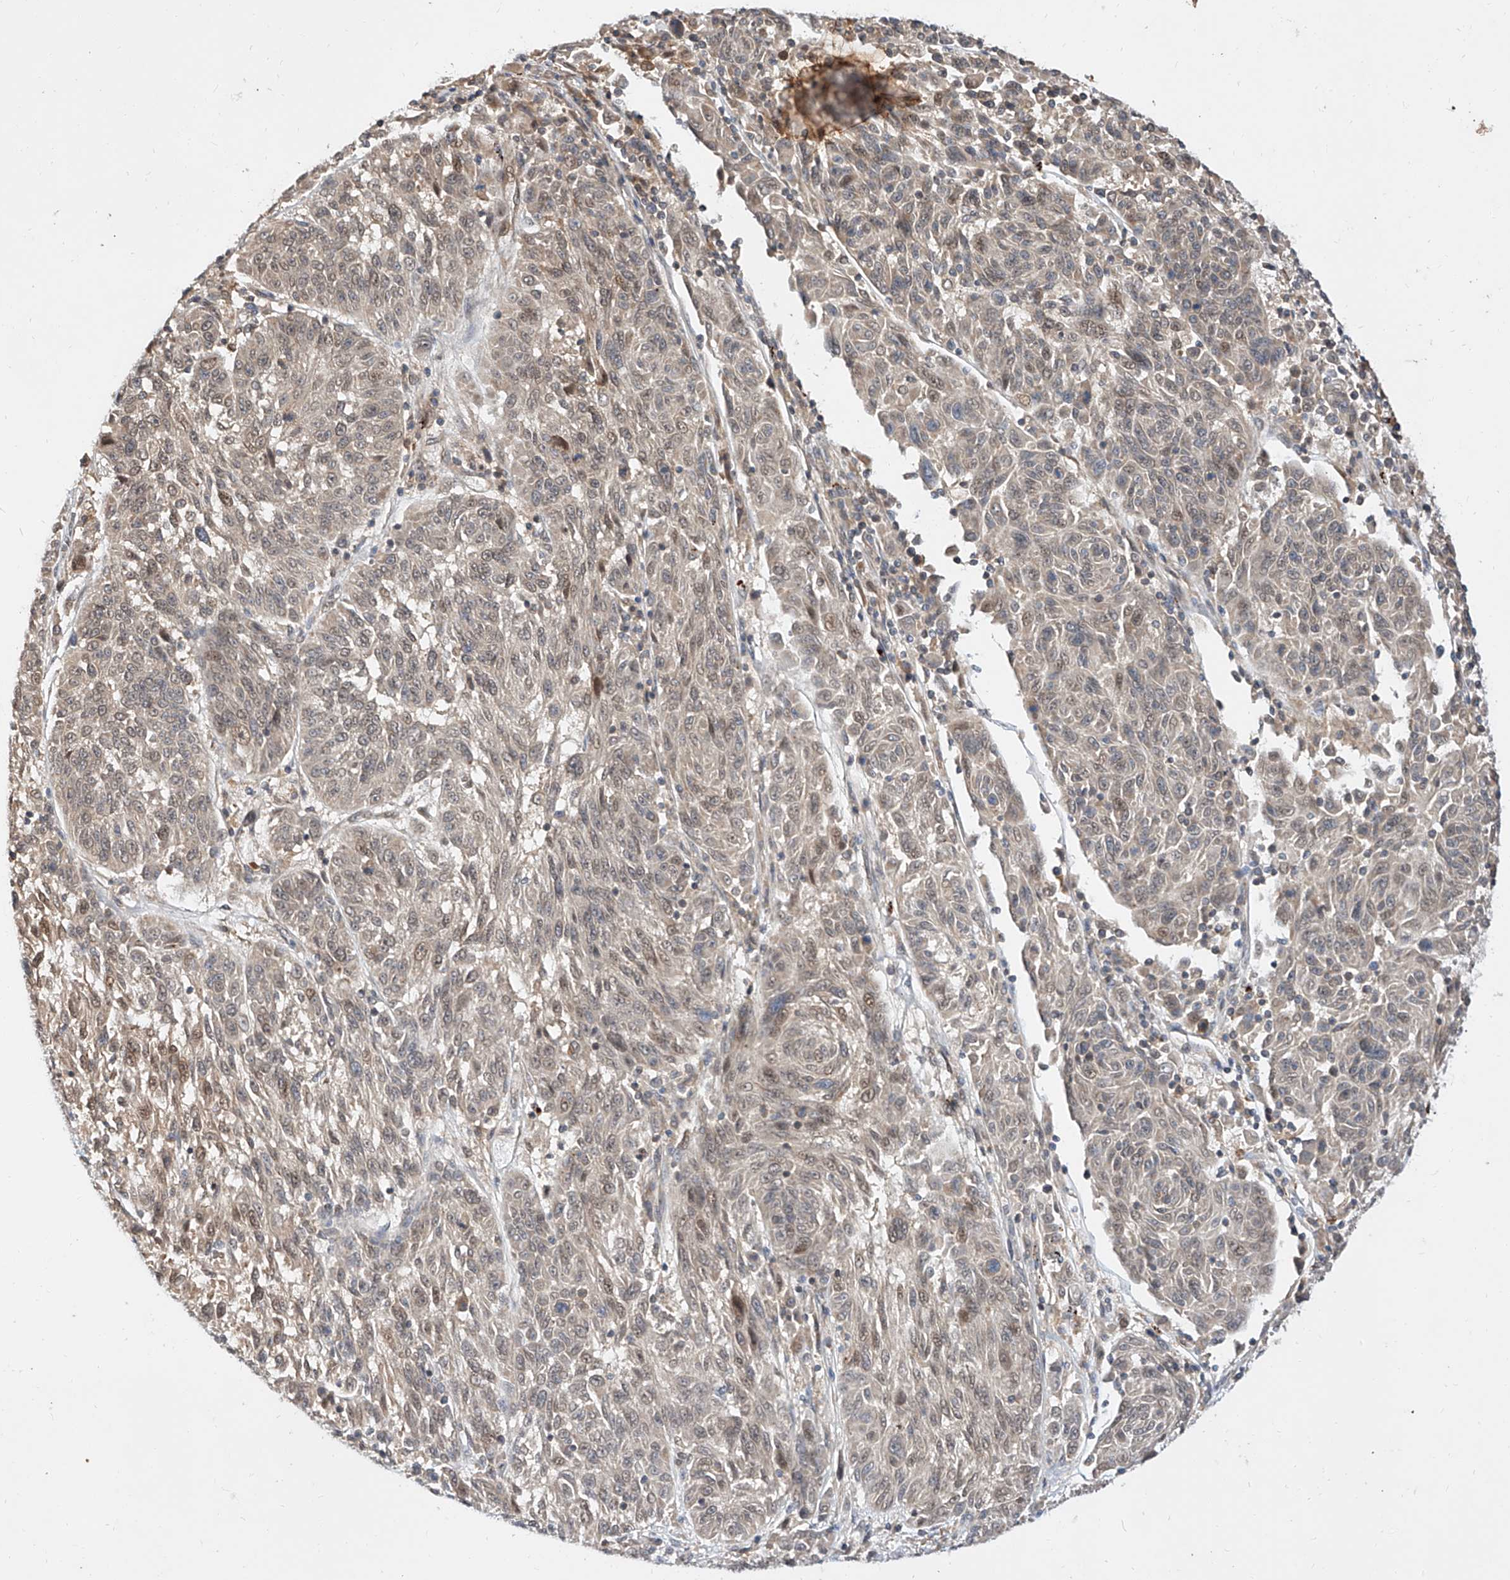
{"staining": {"intensity": "weak", "quantity": ">75%", "location": "nuclear"}, "tissue": "melanoma", "cell_type": "Tumor cells", "image_type": "cancer", "snomed": [{"axis": "morphology", "description": "Malignant melanoma, NOS"}, {"axis": "topography", "description": "Skin"}], "caption": "Immunohistochemical staining of human melanoma reveals weak nuclear protein expression in about >75% of tumor cells.", "gene": "DIRAS3", "patient": {"sex": "male", "age": 53}}